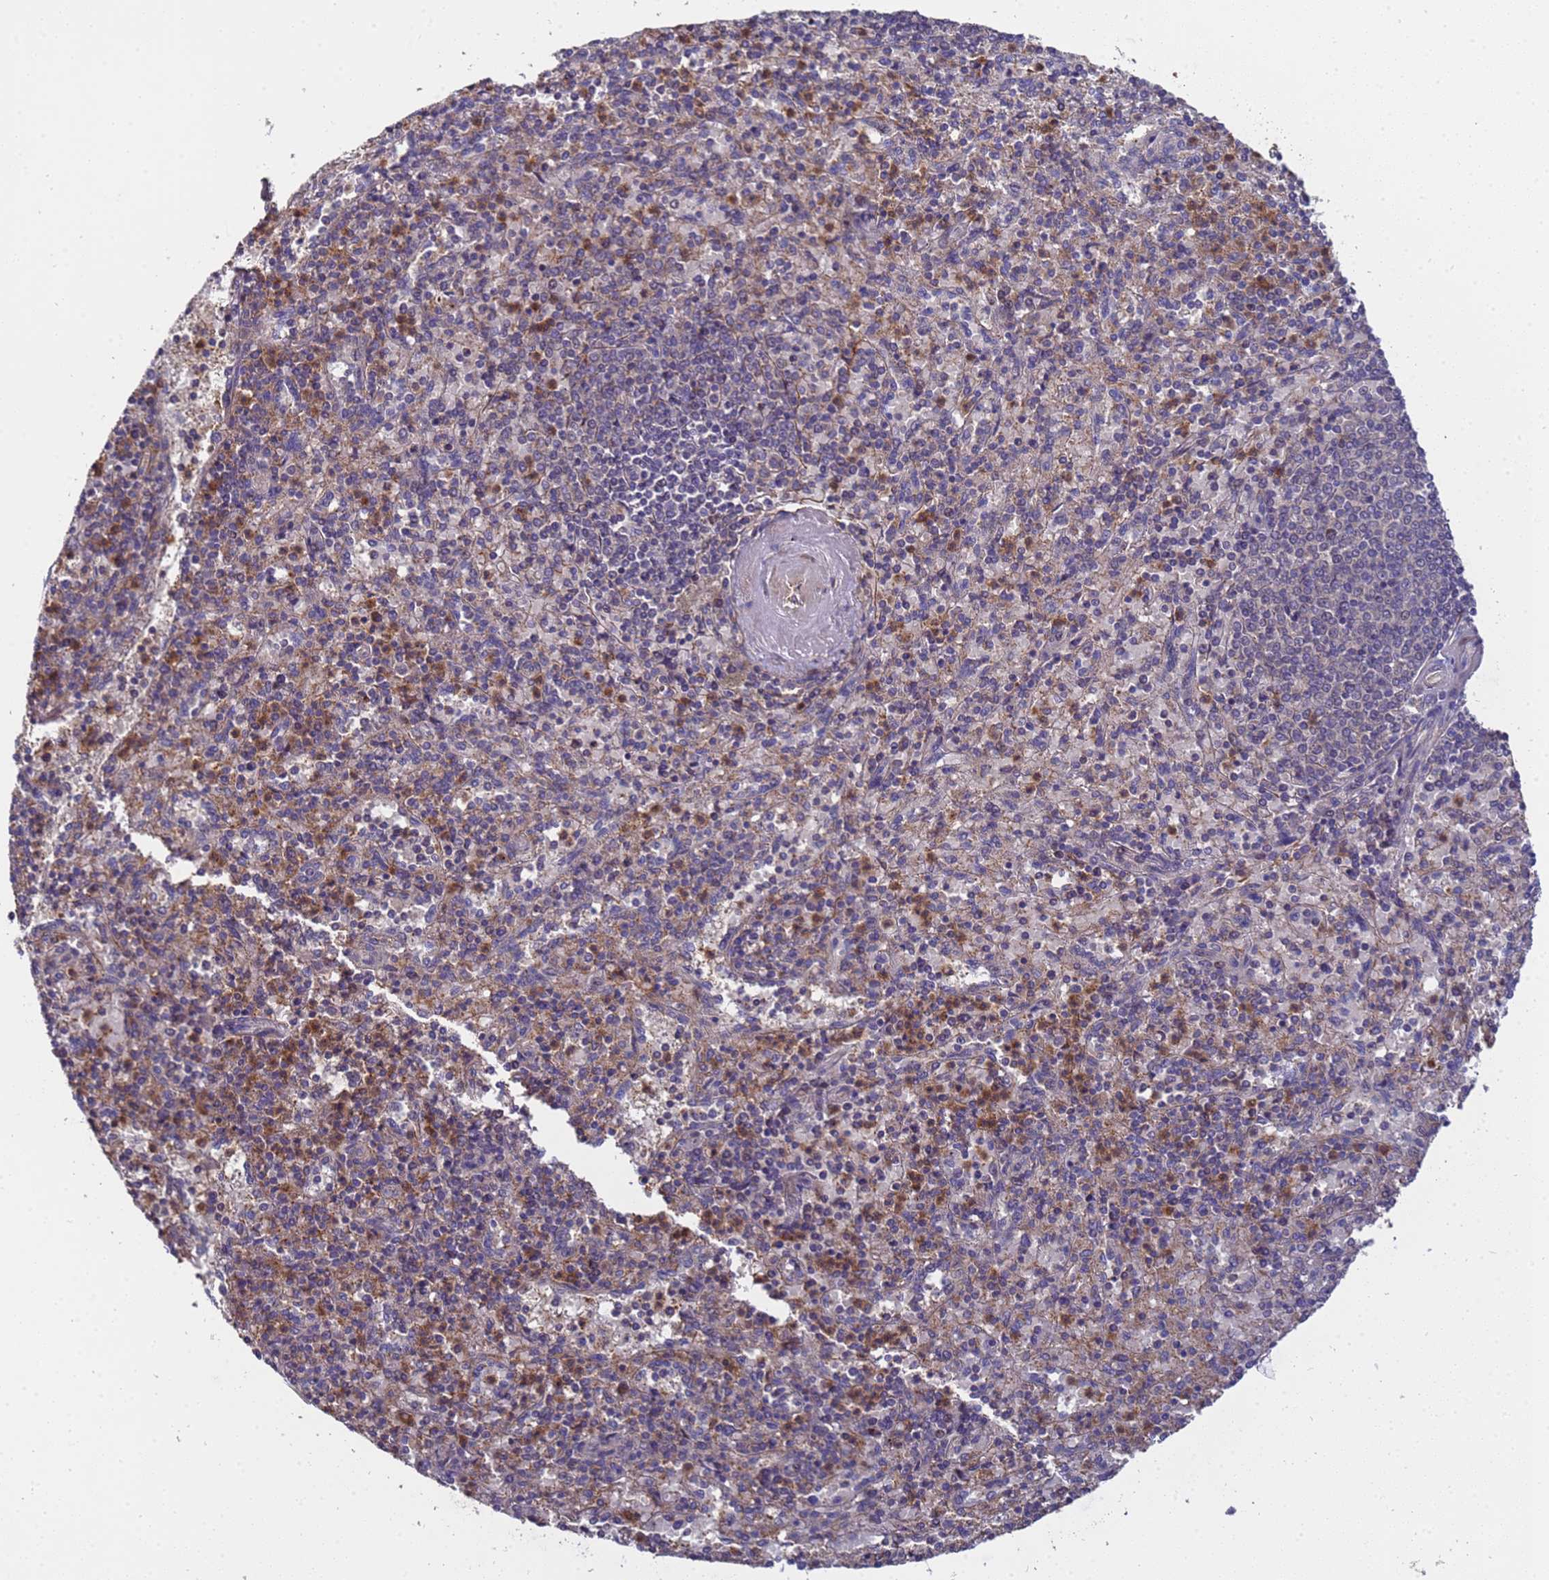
{"staining": {"intensity": "moderate", "quantity": "<25%", "location": "cytoplasmic/membranous"}, "tissue": "spleen", "cell_type": "Cells in red pulp", "image_type": "normal", "snomed": [{"axis": "morphology", "description": "Normal tissue, NOS"}, {"axis": "topography", "description": "Spleen"}], "caption": "Normal spleen was stained to show a protein in brown. There is low levels of moderate cytoplasmic/membranous positivity in approximately <25% of cells in red pulp. Nuclei are stained in blue.", "gene": "GSTCD", "patient": {"sex": "male", "age": 82}}